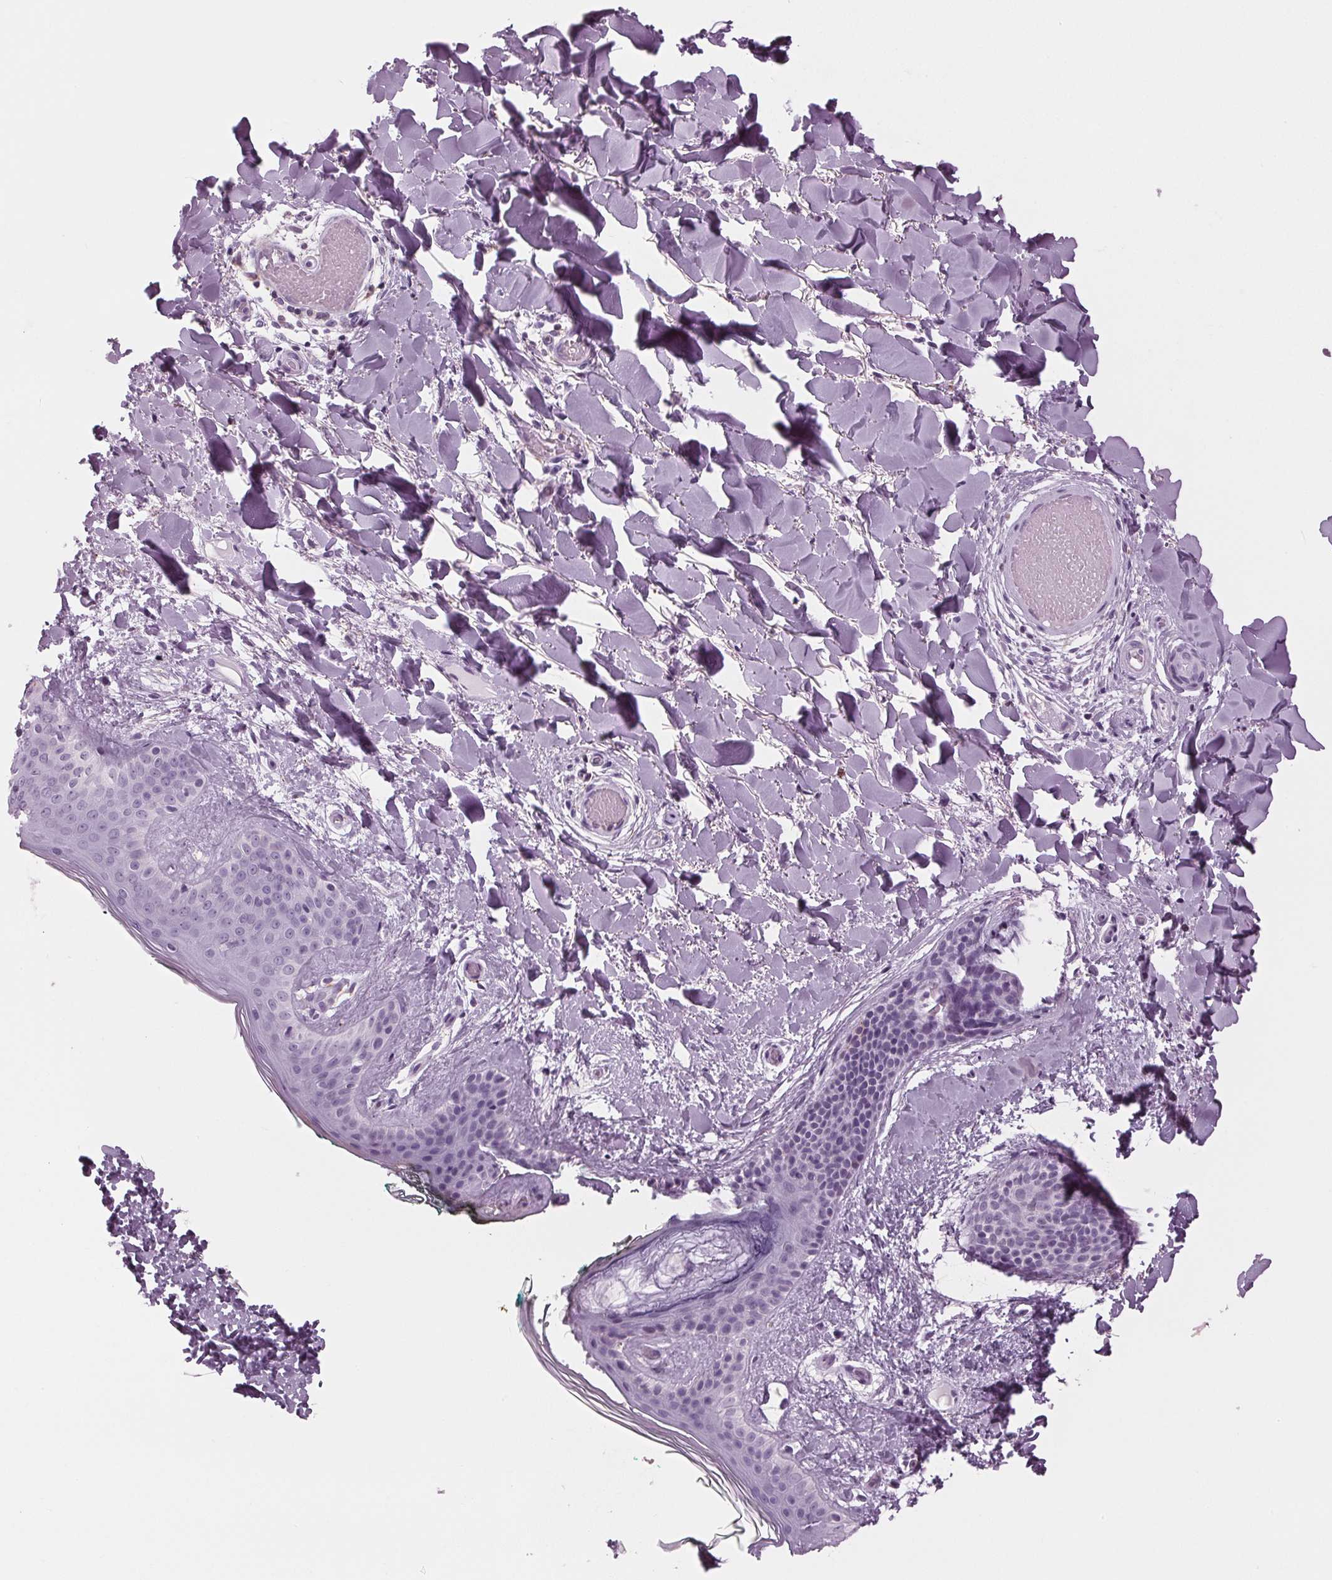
{"staining": {"intensity": "negative", "quantity": "none", "location": "none"}, "tissue": "skin", "cell_type": "Fibroblasts", "image_type": "normal", "snomed": [{"axis": "morphology", "description": "Normal tissue, NOS"}, {"axis": "topography", "description": "Skin"}], "caption": "Immunohistochemical staining of benign human skin displays no significant positivity in fibroblasts. (DAB immunohistochemistry visualized using brightfield microscopy, high magnification).", "gene": "BTLA", "patient": {"sex": "female", "age": 34}}